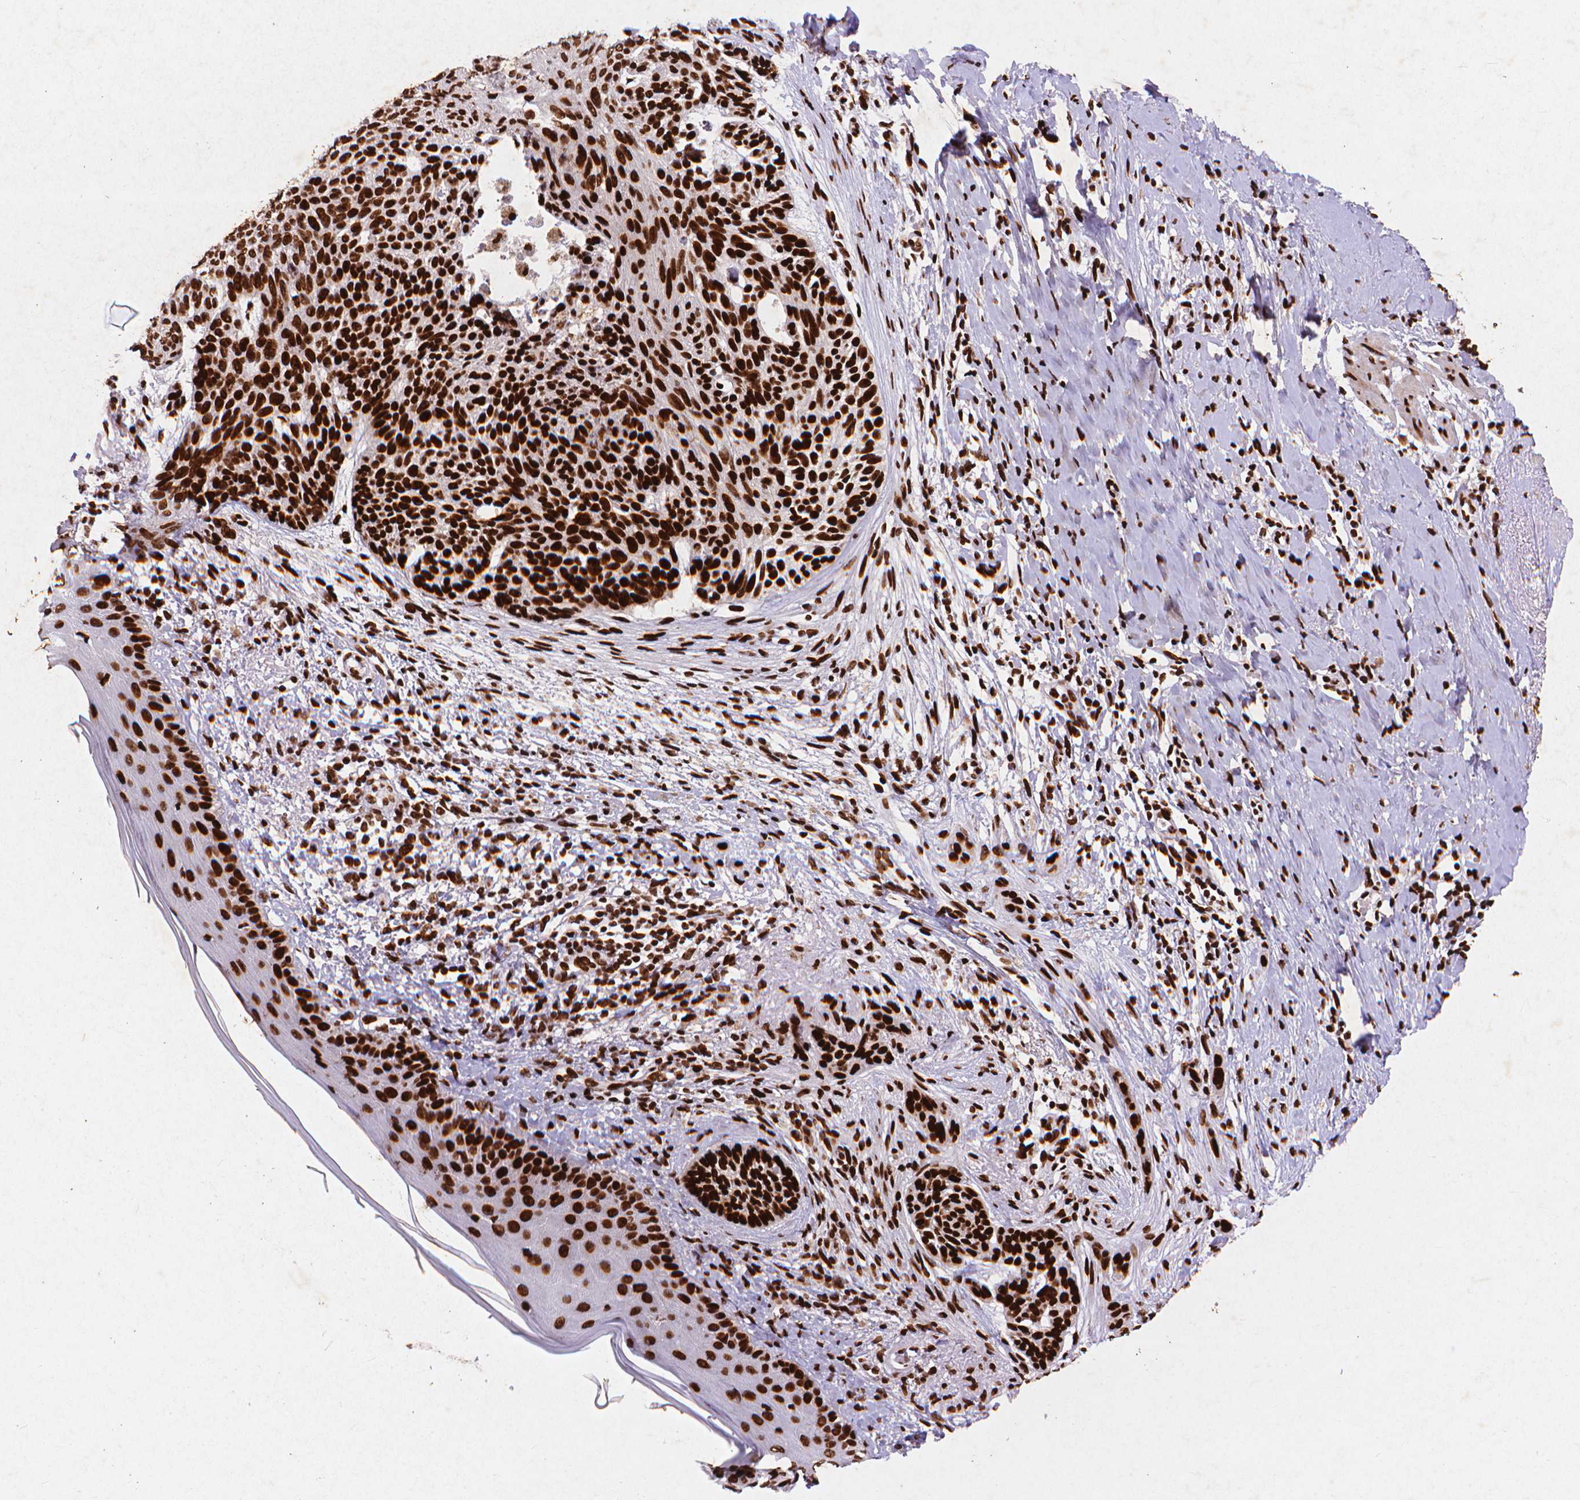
{"staining": {"intensity": "strong", "quantity": ">75%", "location": "nuclear"}, "tissue": "skin cancer", "cell_type": "Tumor cells", "image_type": "cancer", "snomed": [{"axis": "morphology", "description": "Normal tissue, NOS"}, {"axis": "morphology", "description": "Basal cell carcinoma"}, {"axis": "topography", "description": "Skin"}], "caption": "Immunohistochemical staining of human skin cancer (basal cell carcinoma) displays high levels of strong nuclear protein staining in approximately >75% of tumor cells.", "gene": "CITED2", "patient": {"sex": "male", "age": 84}}